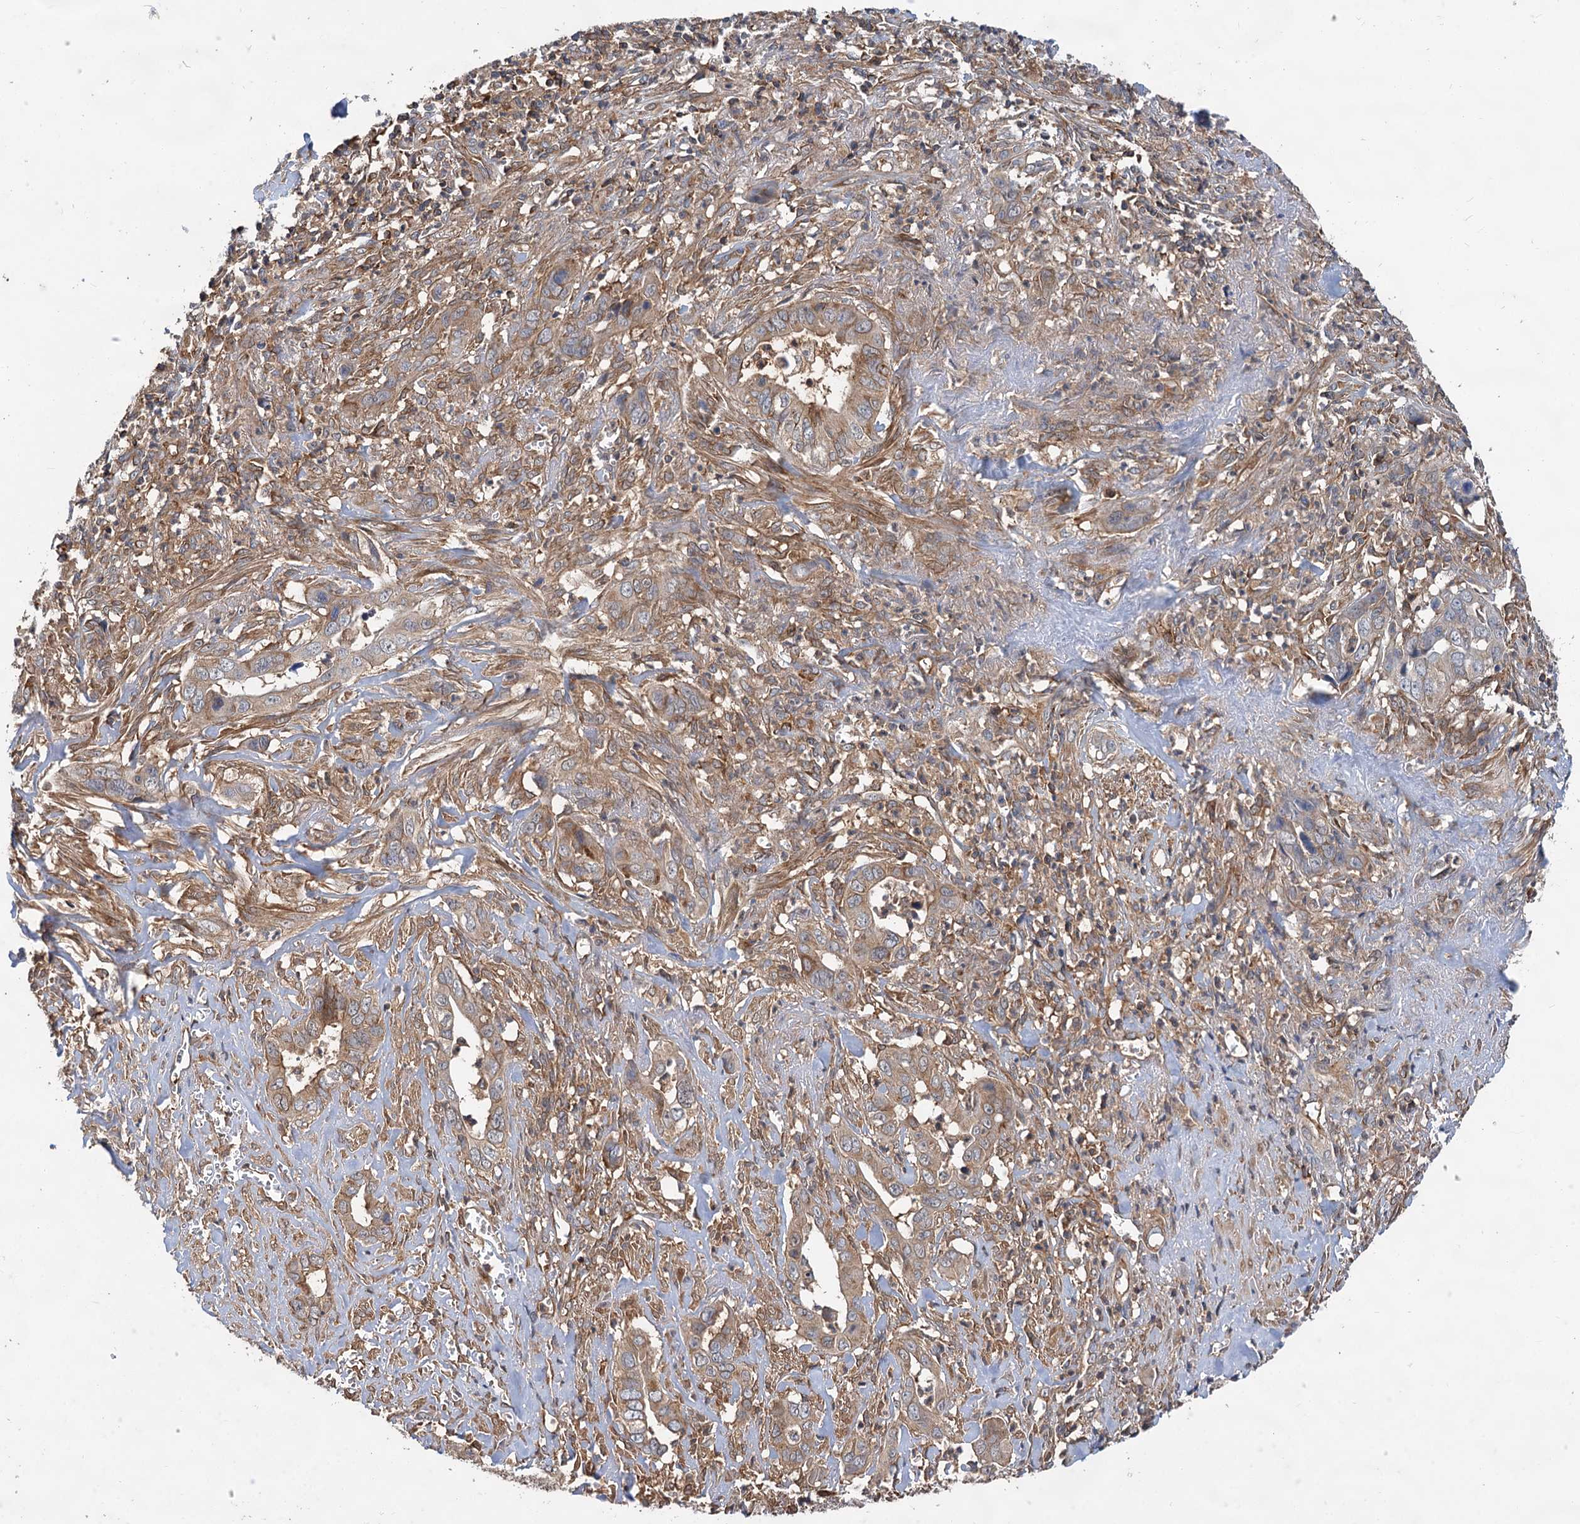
{"staining": {"intensity": "weak", "quantity": "25%-75%", "location": "cytoplasmic/membranous"}, "tissue": "liver cancer", "cell_type": "Tumor cells", "image_type": "cancer", "snomed": [{"axis": "morphology", "description": "Cholangiocarcinoma"}, {"axis": "topography", "description": "Liver"}], "caption": "Human cholangiocarcinoma (liver) stained with a brown dye exhibits weak cytoplasmic/membranous positive positivity in approximately 25%-75% of tumor cells.", "gene": "PACS1", "patient": {"sex": "female", "age": 79}}